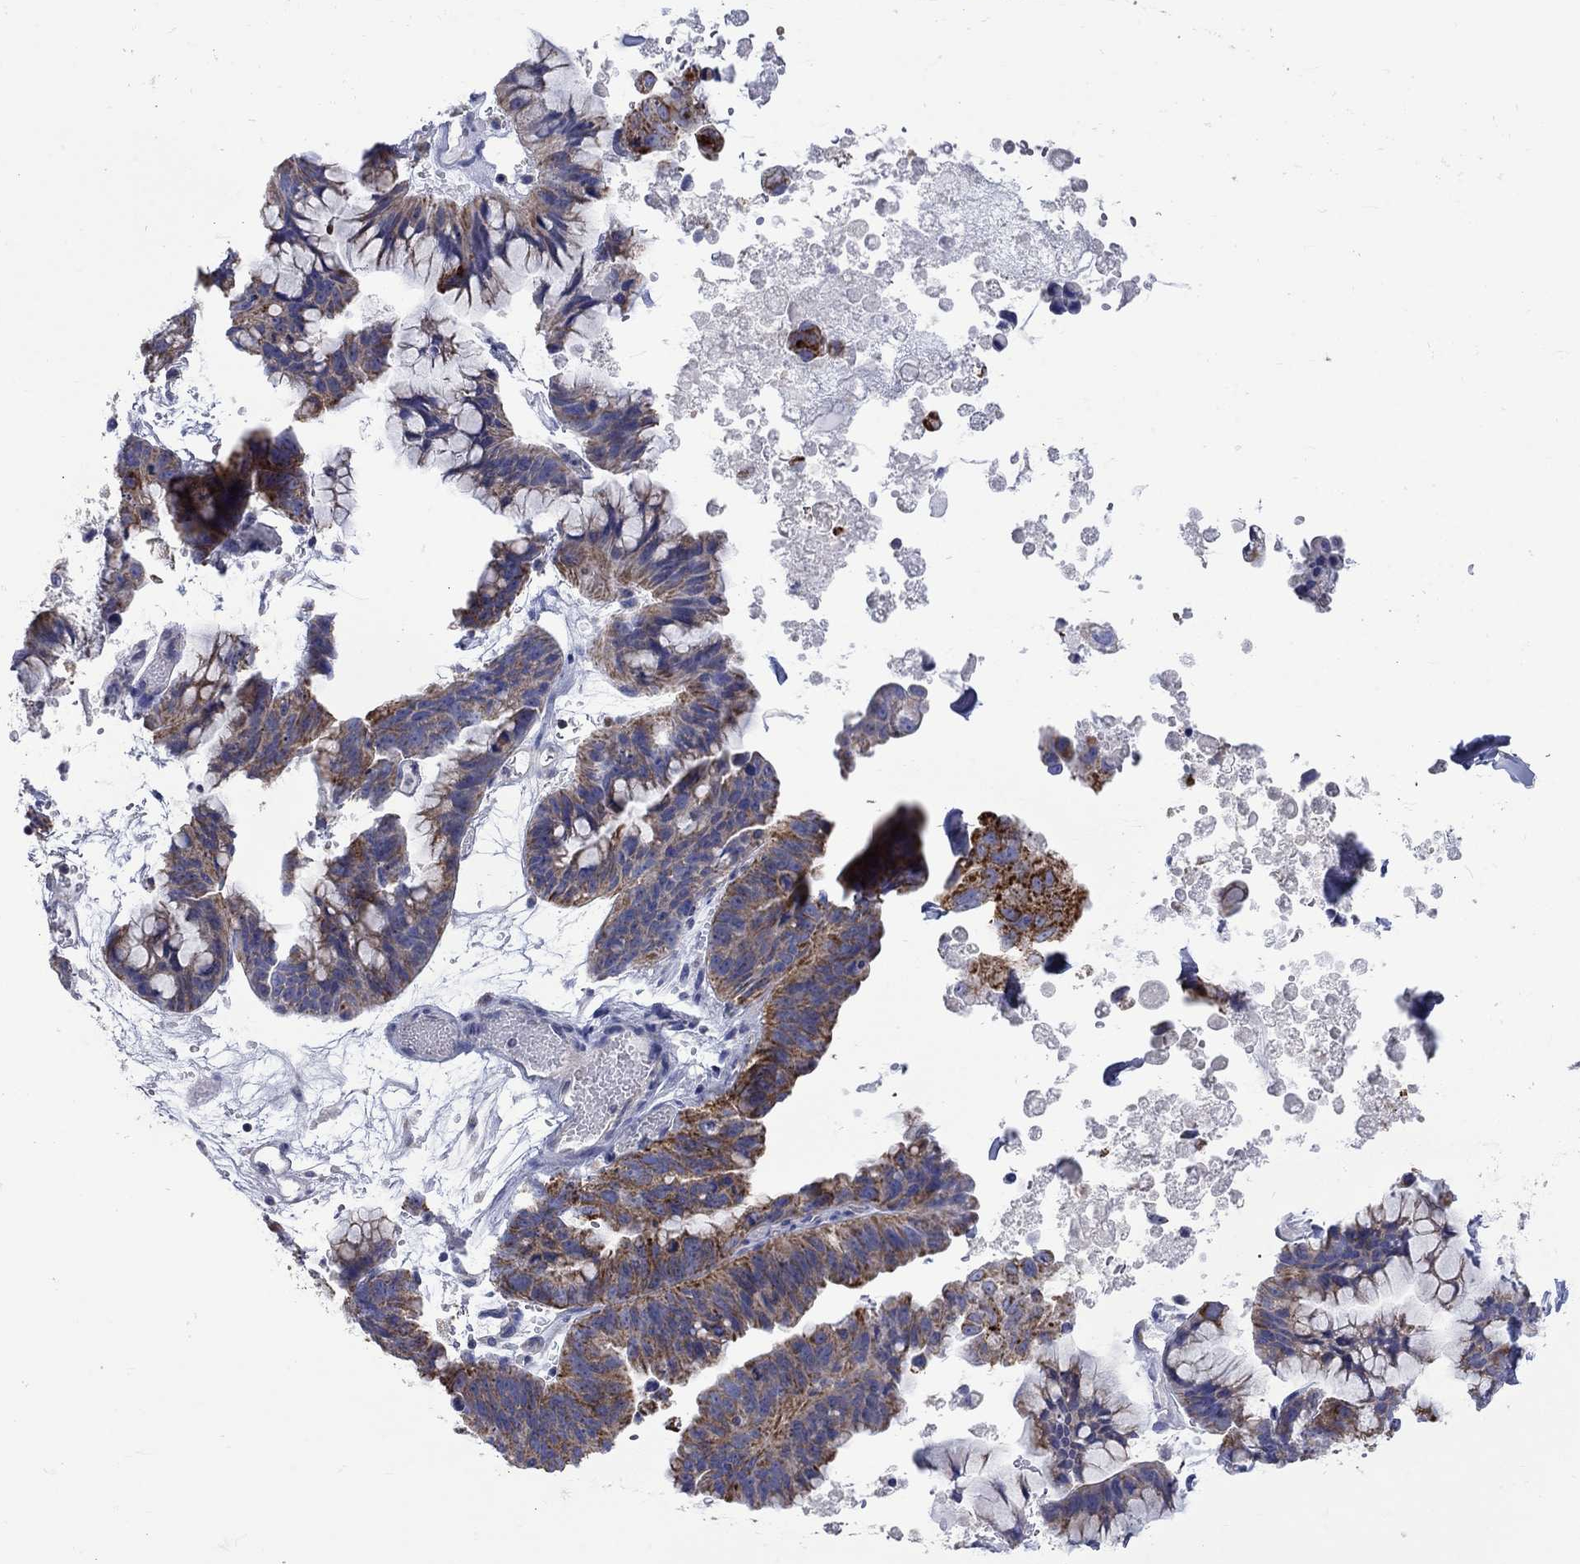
{"staining": {"intensity": "strong", "quantity": "<25%", "location": "cytoplasmic/membranous"}, "tissue": "ovarian cancer", "cell_type": "Tumor cells", "image_type": "cancer", "snomed": [{"axis": "morphology", "description": "Cystadenocarcinoma, mucinous, NOS"}, {"axis": "topography", "description": "Ovary"}], "caption": "Immunohistochemistry photomicrograph of ovarian cancer stained for a protein (brown), which exhibits medium levels of strong cytoplasmic/membranous staining in approximately <25% of tumor cells.", "gene": "CISD1", "patient": {"sex": "female", "age": 76}}